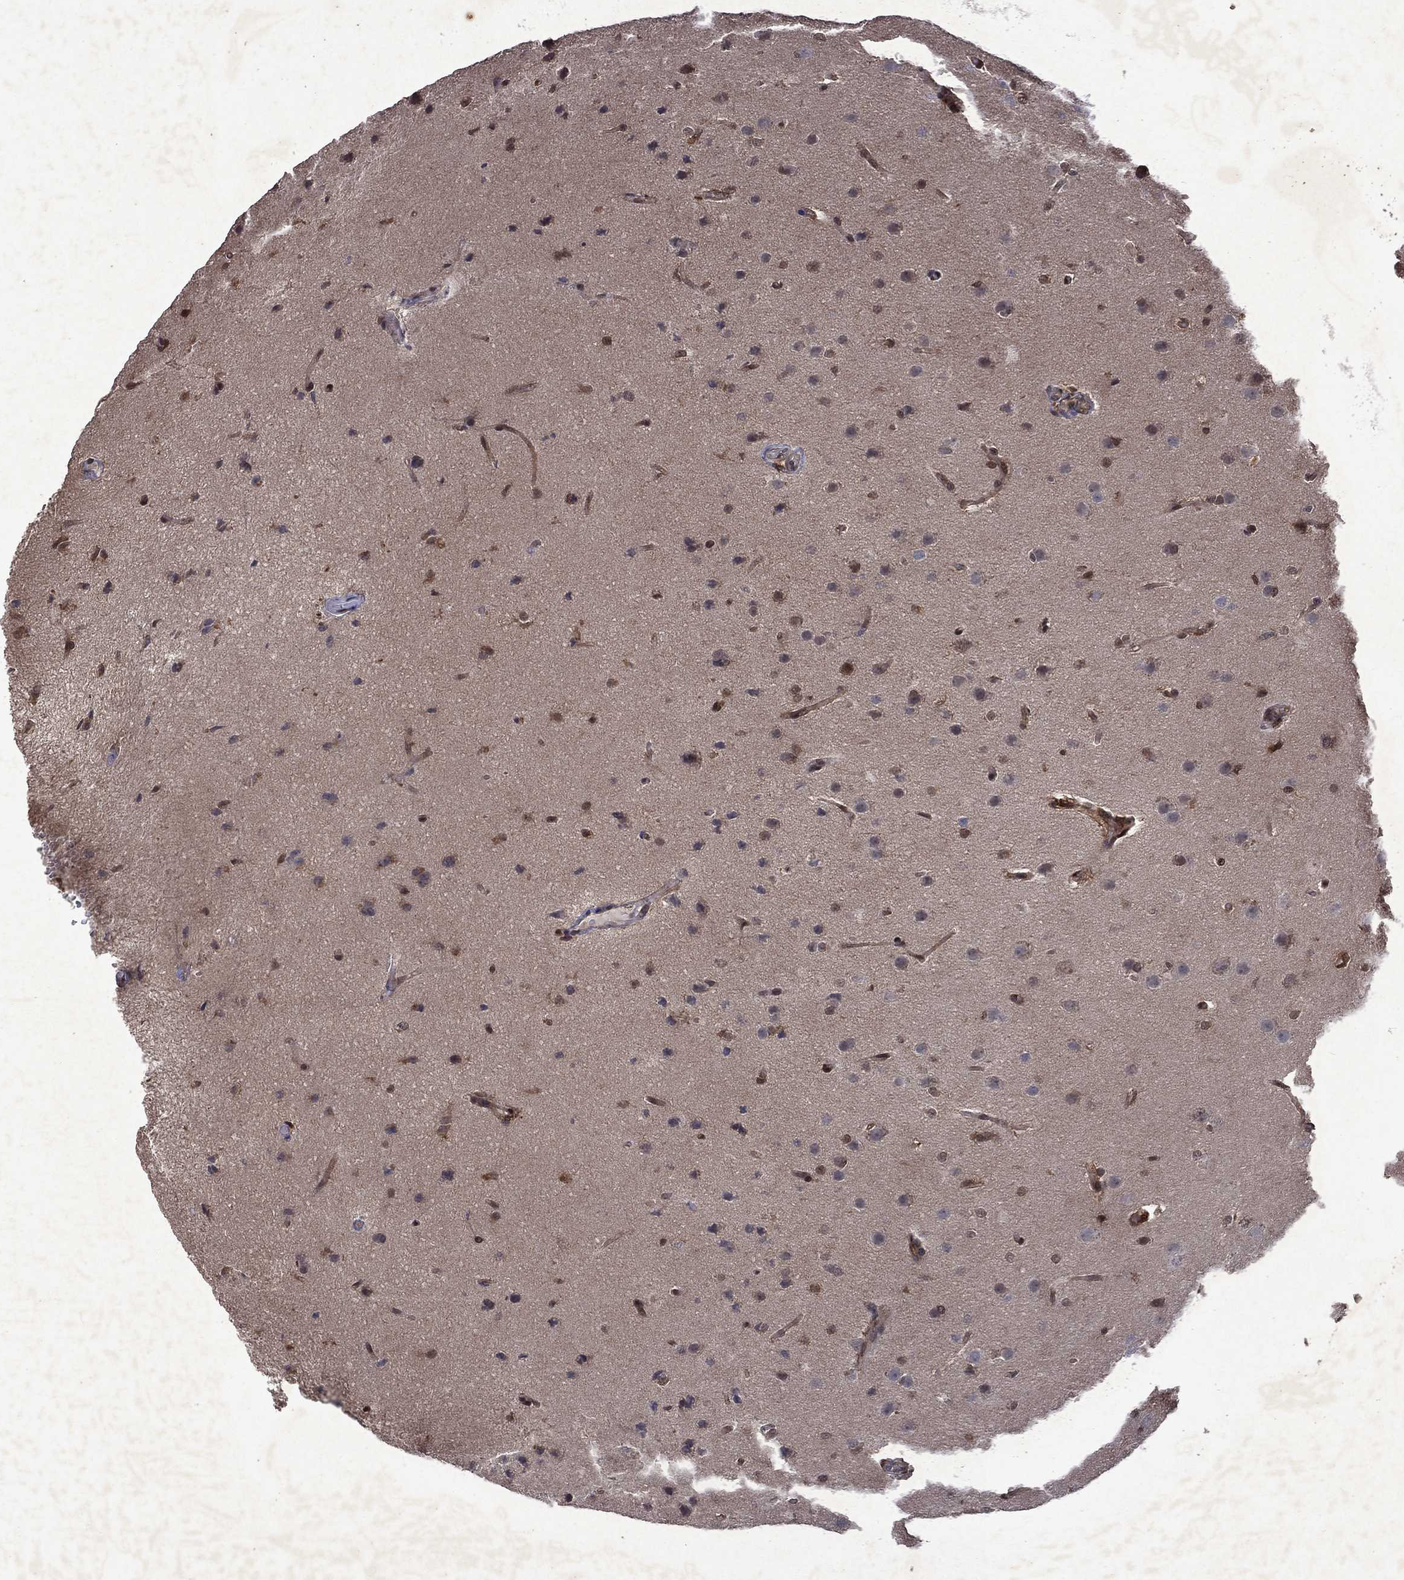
{"staining": {"intensity": "weak", "quantity": "25%-75%", "location": "cytoplasmic/membranous"}, "tissue": "glioma", "cell_type": "Tumor cells", "image_type": "cancer", "snomed": [{"axis": "morphology", "description": "Glioma, malignant, Low grade"}, {"axis": "topography", "description": "Brain"}], "caption": "Immunohistochemical staining of human glioma displays weak cytoplasmic/membranous protein staining in approximately 25%-75% of tumor cells.", "gene": "MTAP", "patient": {"sex": "female", "age": 32}}